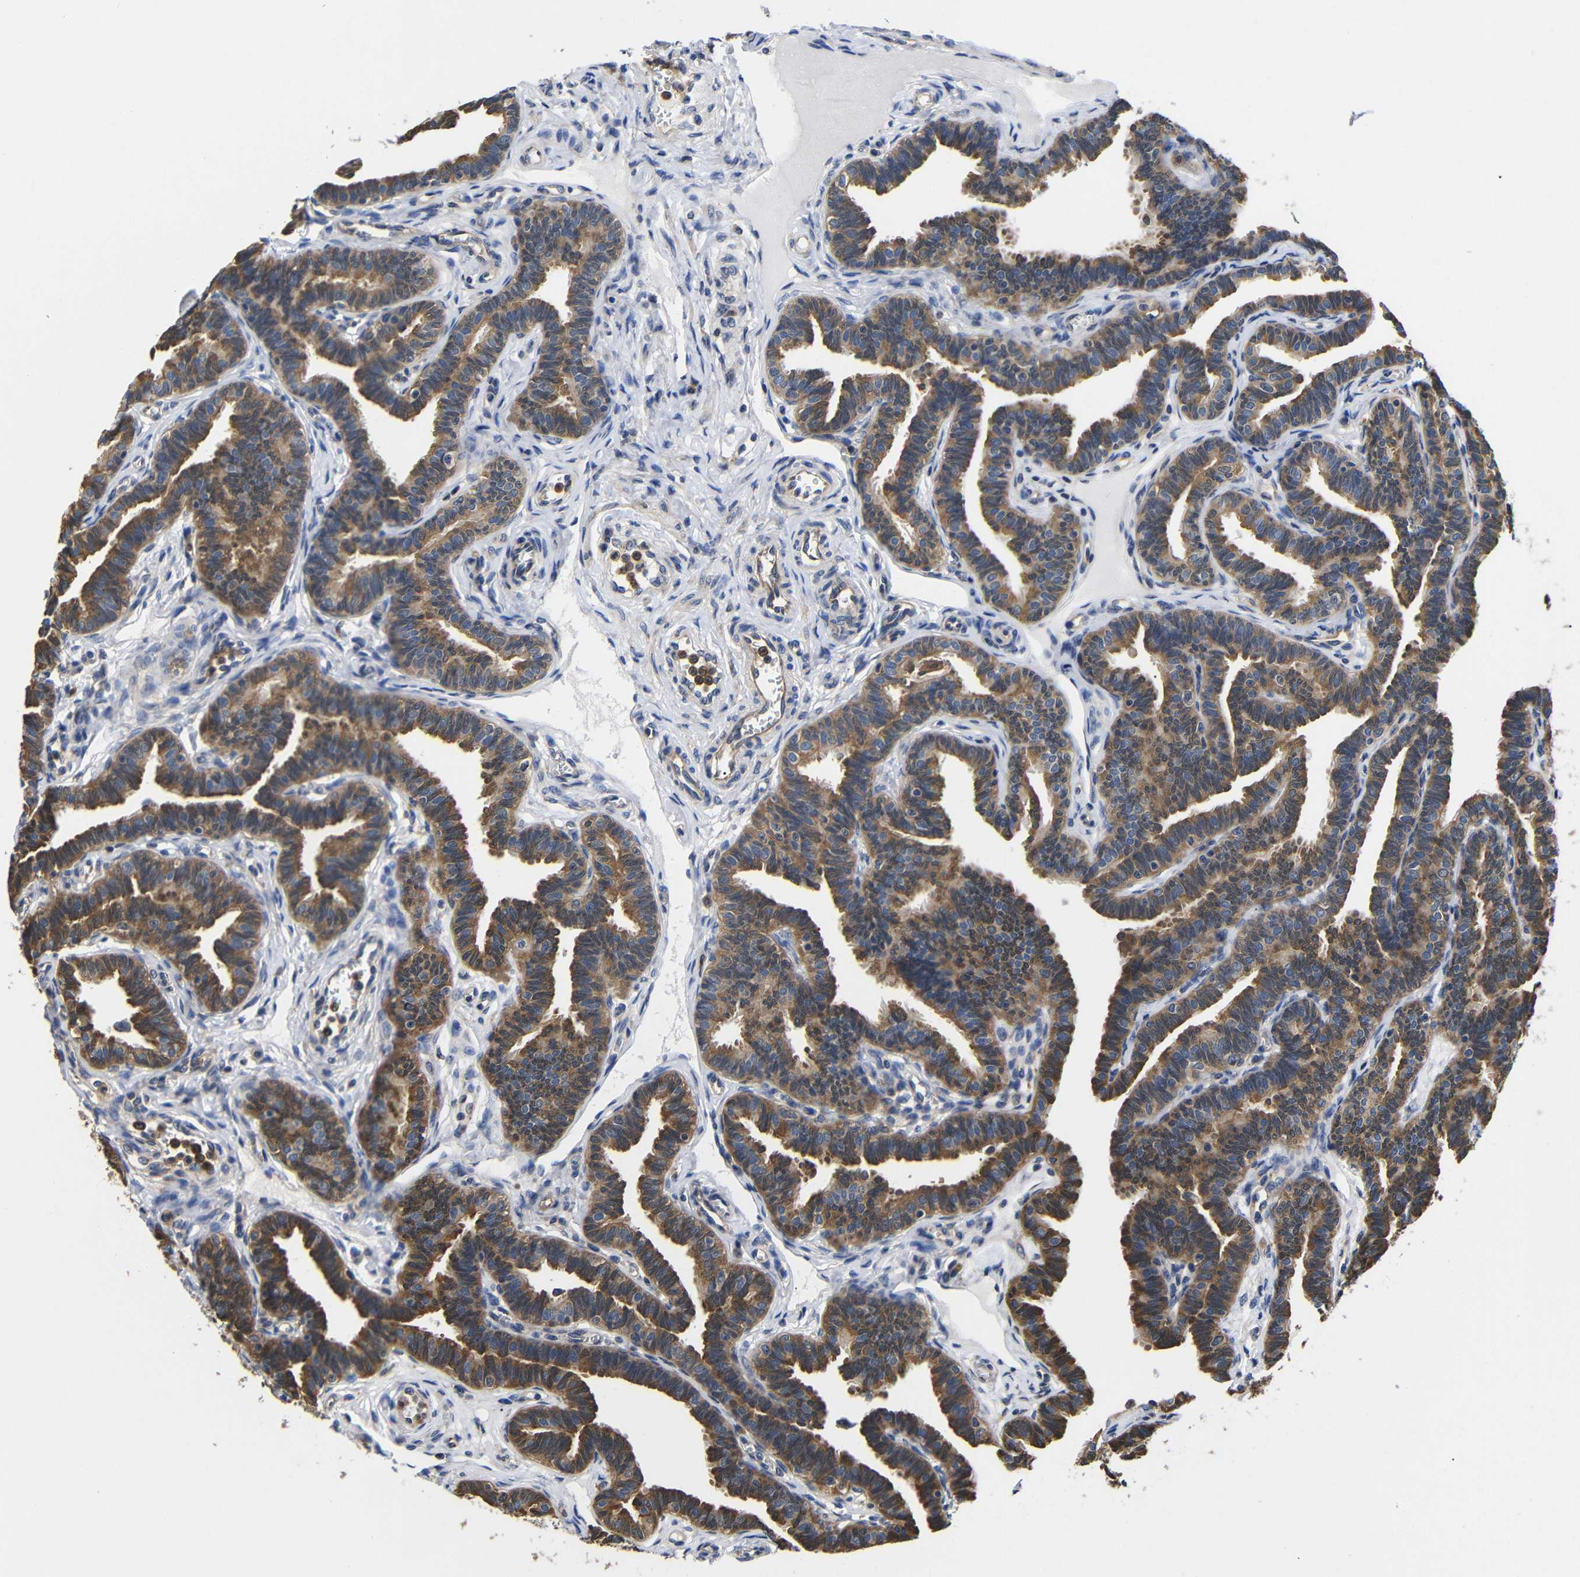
{"staining": {"intensity": "moderate", "quantity": ">75%", "location": "cytoplasmic/membranous"}, "tissue": "fallopian tube", "cell_type": "Glandular cells", "image_type": "normal", "snomed": [{"axis": "morphology", "description": "Normal tissue, NOS"}, {"axis": "topography", "description": "Fallopian tube"}, {"axis": "topography", "description": "Ovary"}], "caption": "The image reveals immunohistochemical staining of benign fallopian tube. There is moderate cytoplasmic/membranous positivity is present in about >75% of glandular cells. (Brightfield microscopy of DAB IHC at high magnification).", "gene": "LRRCC1", "patient": {"sex": "female", "age": 23}}